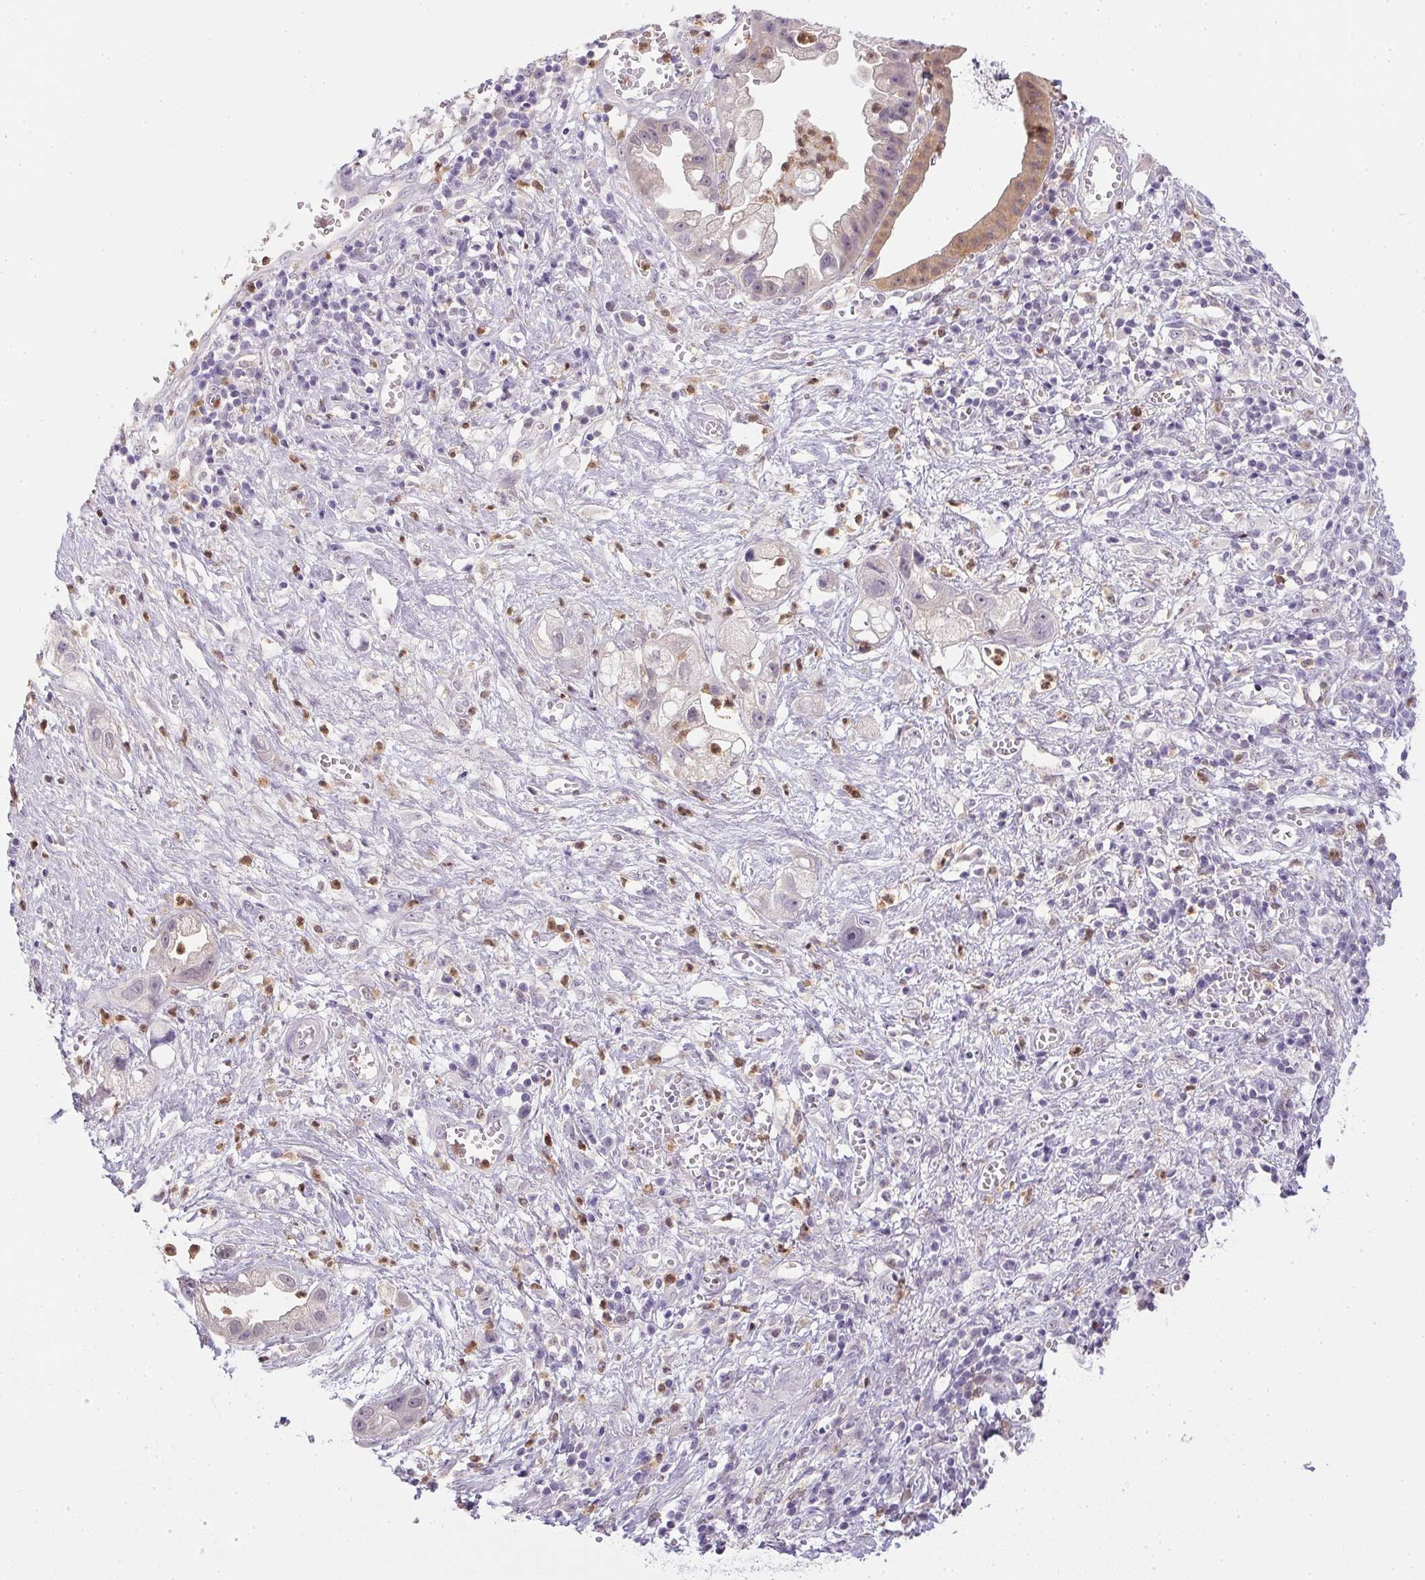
{"staining": {"intensity": "negative", "quantity": "none", "location": "none"}, "tissue": "pancreatic cancer", "cell_type": "Tumor cells", "image_type": "cancer", "snomed": [{"axis": "morphology", "description": "Adenocarcinoma, NOS"}, {"axis": "topography", "description": "Pancreas"}], "caption": "Histopathology image shows no protein positivity in tumor cells of adenocarcinoma (pancreatic) tissue.", "gene": "DNAJC5G", "patient": {"sex": "female", "age": 73}}